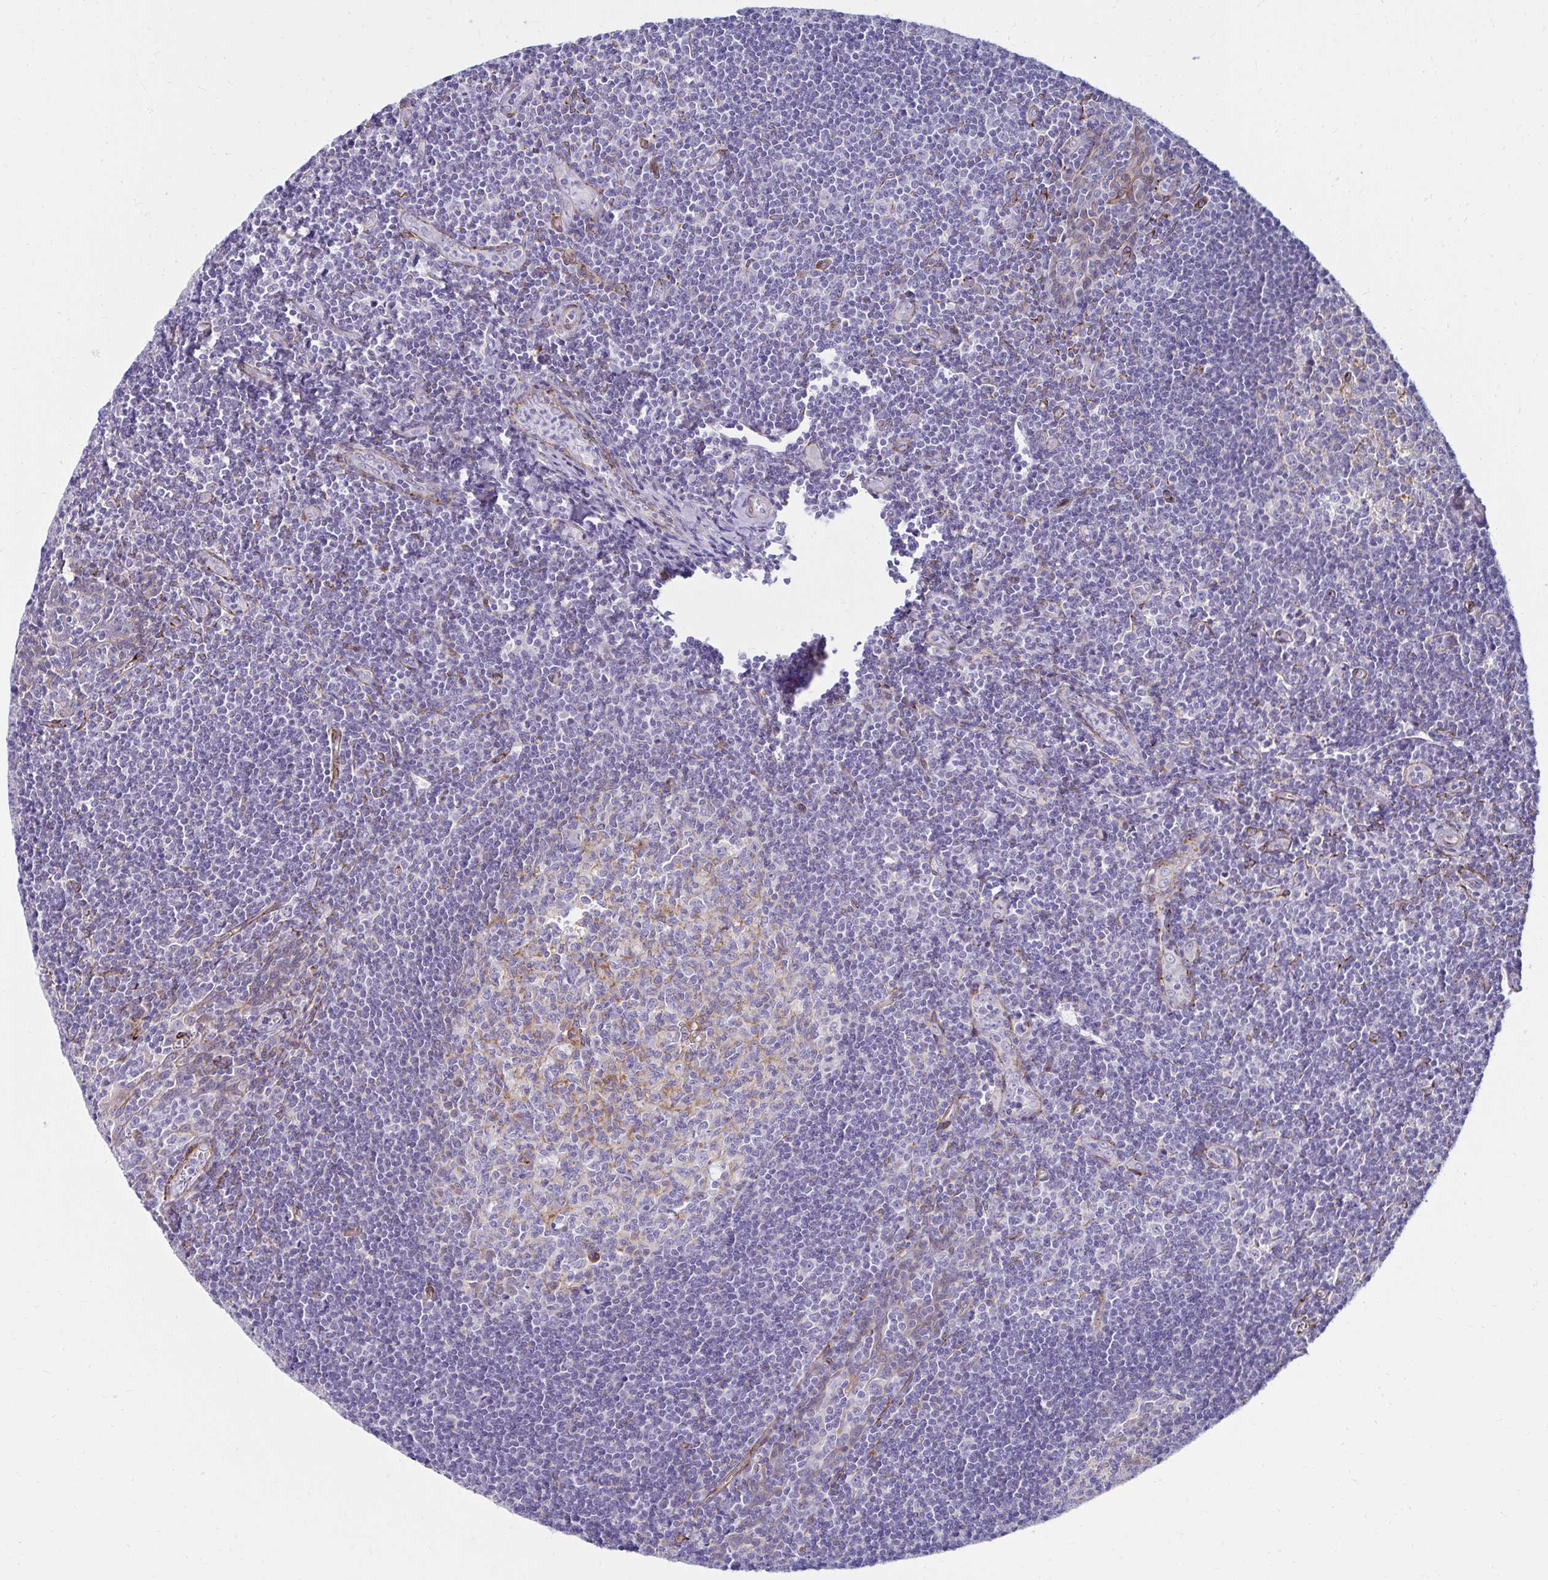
{"staining": {"intensity": "moderate", "quantity": "<25%", "location": "cytoplasmic/membranous"}, "tissue": "tonsil", "cell_type": "Germinal center cells", "image_type": "normal", "snomed": [{"axis": "morphology", "description": "Normal tissue, NOS"}, {"axis": "morphology", "description": "Inflammation, NOS"}, {"axis": "topography", "description": "Tonsil"}], "caption": "Moderate cytoplasmic/membranous expression for a protein is appreciated in about <25% of germinal center cells of benign tonsil using IHC.", "gene": "ANKRD62", "patient": {"sex": "female", "age": 31}}